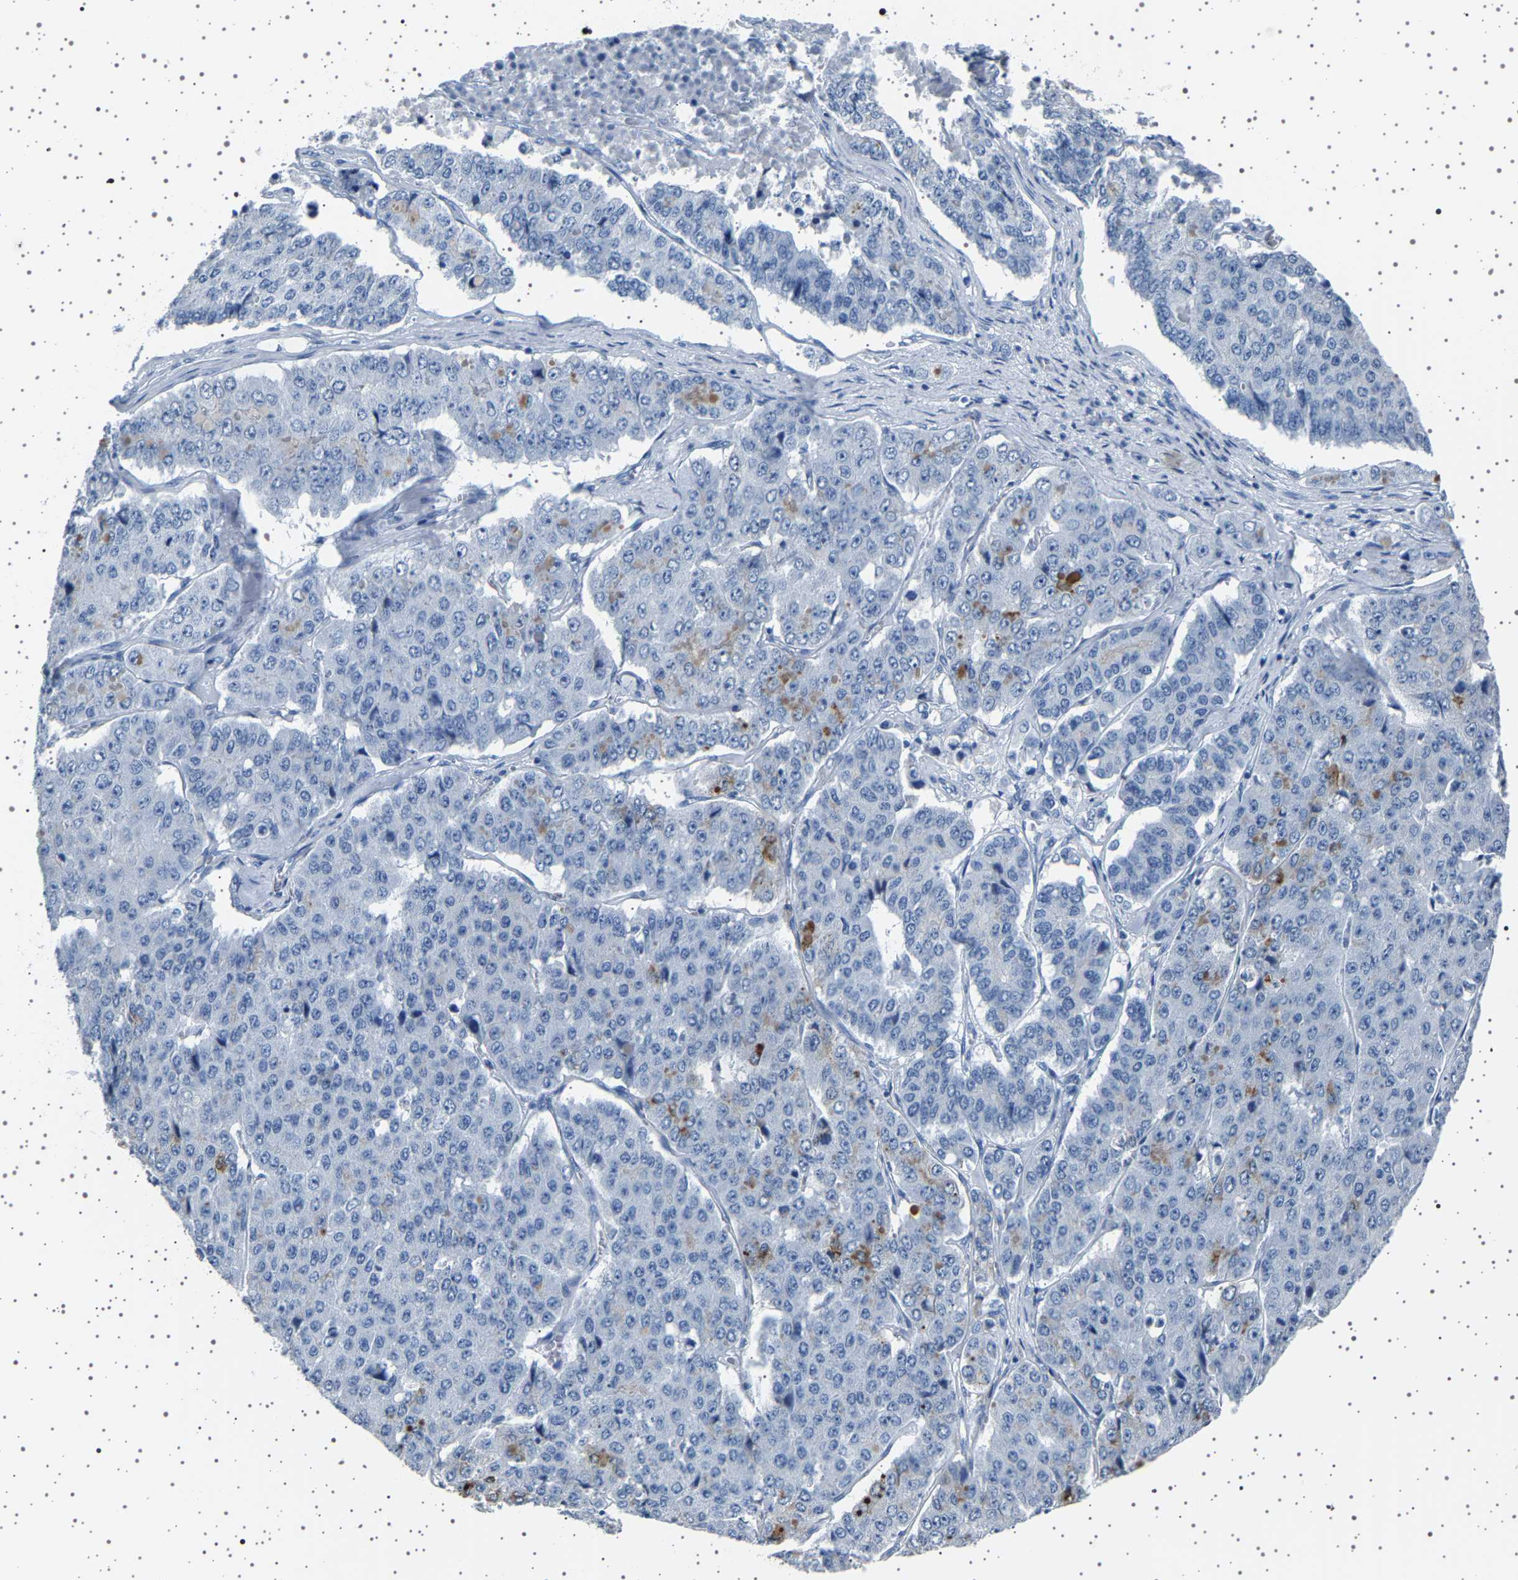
{"staining": {"intensity": "negative", "quantity": "none", "location": "none"}, "tissue": "pancreatic cancer", "cell_type": "Tumor cells", "image_type": "cancer", "snomed": [{"axis": "morphology", "description": "Adenocarcinoma, NOS"}, {"axis": "topography", "description": "Pancreas"}], "caption": "An image of pancreatic cancer (adenocarcinoma) stained for a protein demonstrates no brown staining in tumor cells.", "gene": "TFF3", "patient": {"sex": "male", "age": 50}}